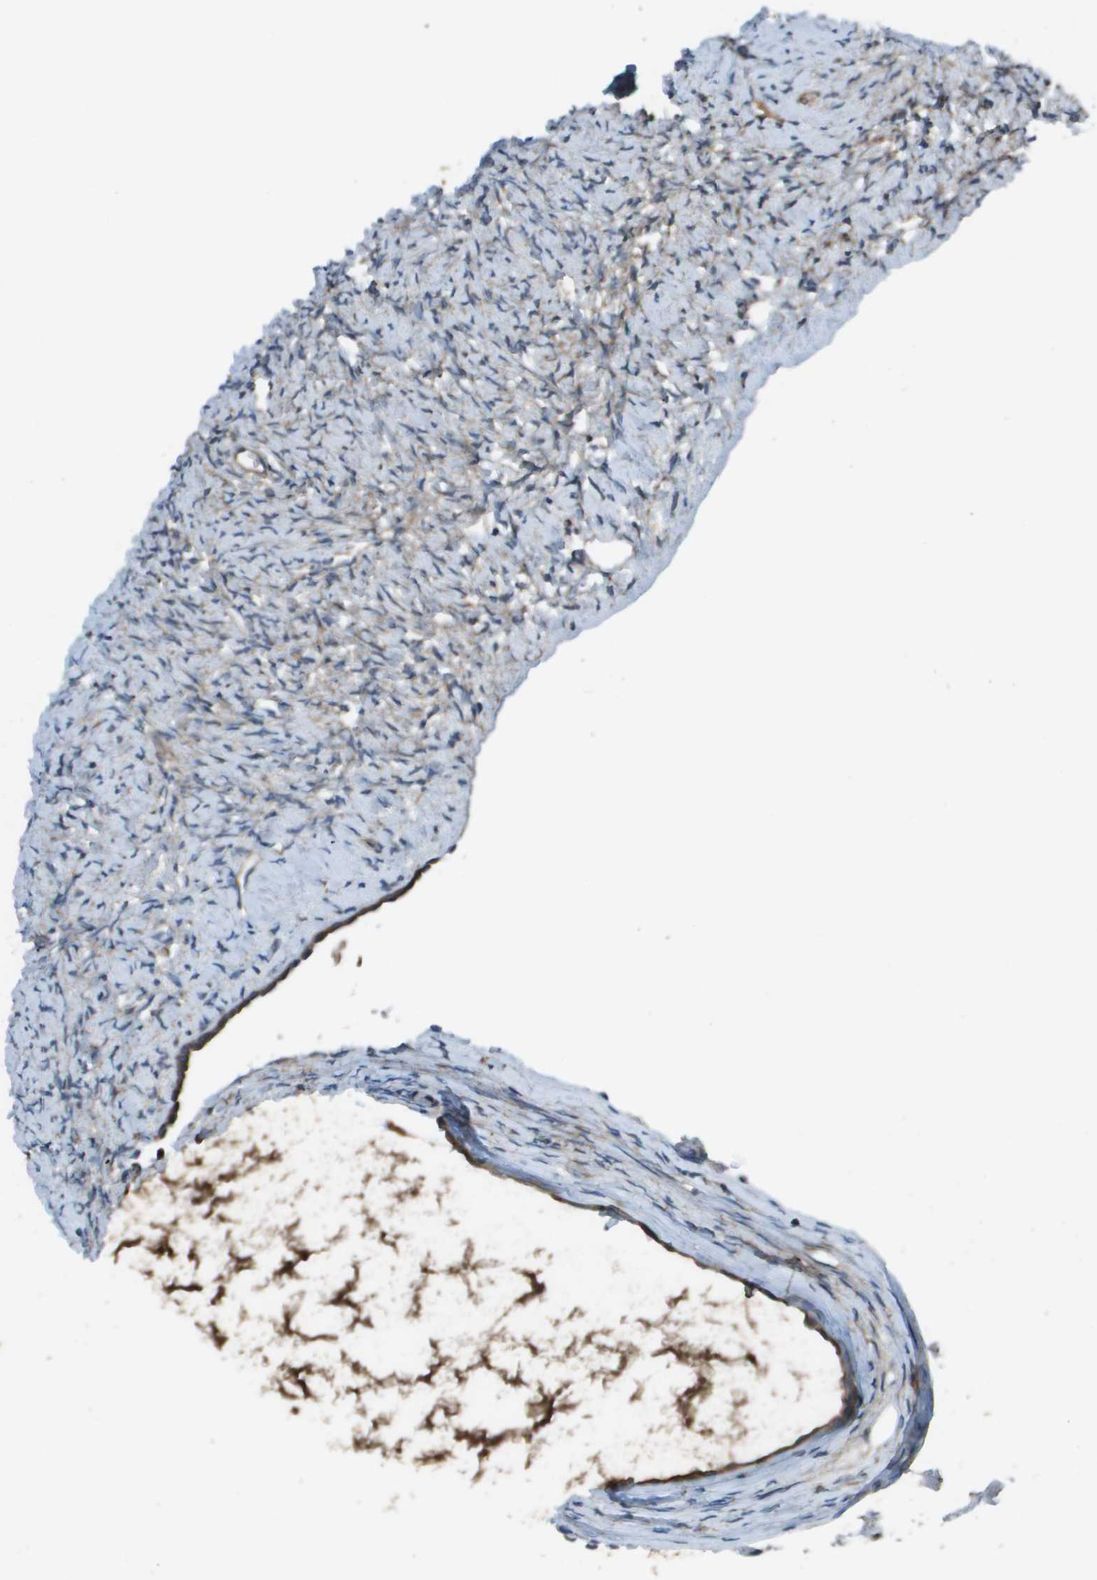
{"staining": {"intensity": "moderate", "quantity": "25%-75%", "location": "cytoplasmic/membranous"}, "tissue": "ovary", "cell_type": "Ovarian stroma cells", "image_type": "normal", "snomed": [{"axis": "morphology", "description": "Normal tissue, NOS"}, {"axis": "topography", "description": "Ovary"}], "caption": "Ovary stained for a protein displays moderate cytoplasmic/membranous positivity in ovarian stroma cells. (IHC, brightfield microscopy, high magnification).", "gene": "EIF3B", "patient": {"sex": "female", "age": 33}}